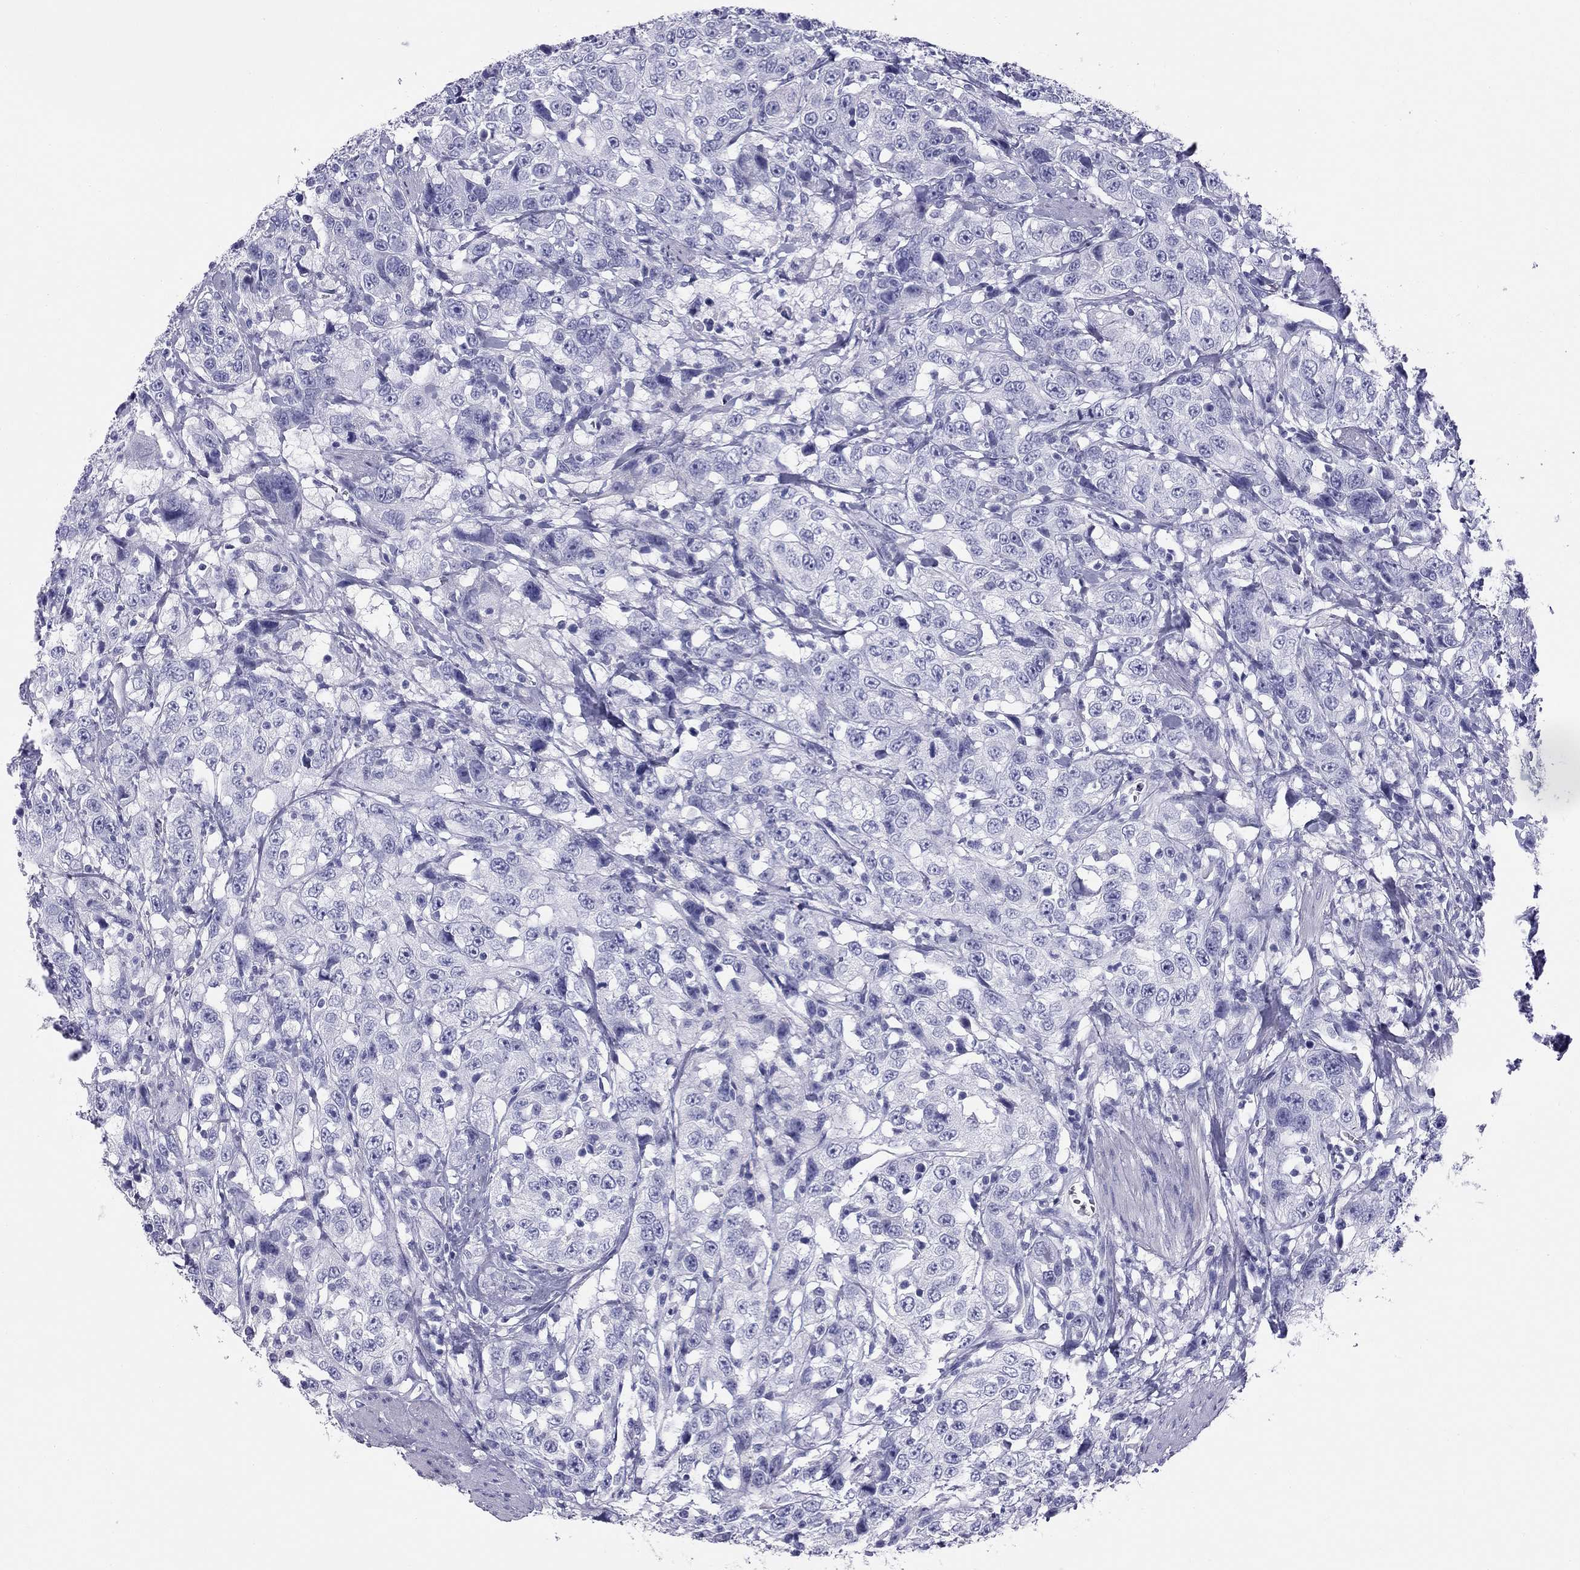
{"staining": {"intensity": "negative", "quantity": "none", "location": "none"}, "tissue": "urothelial cancer", "cell_type": "Tumor cells", "image_type": "cancer", "snomed": [{"axis": "morphology", "description": "Urothelial carcinoma, NOS"}, {"axis": "morphology", "description": "Urothelial carcinoma, High grade"}, {"axis": "topography", "description": "Urinary bladder"}], "caption": "Immunohistochemical staining of urothelial cancer shows no significant expression in tumor cells.", "gene": "TRPM3", "patient": {"sex": "female", "age": 73}}